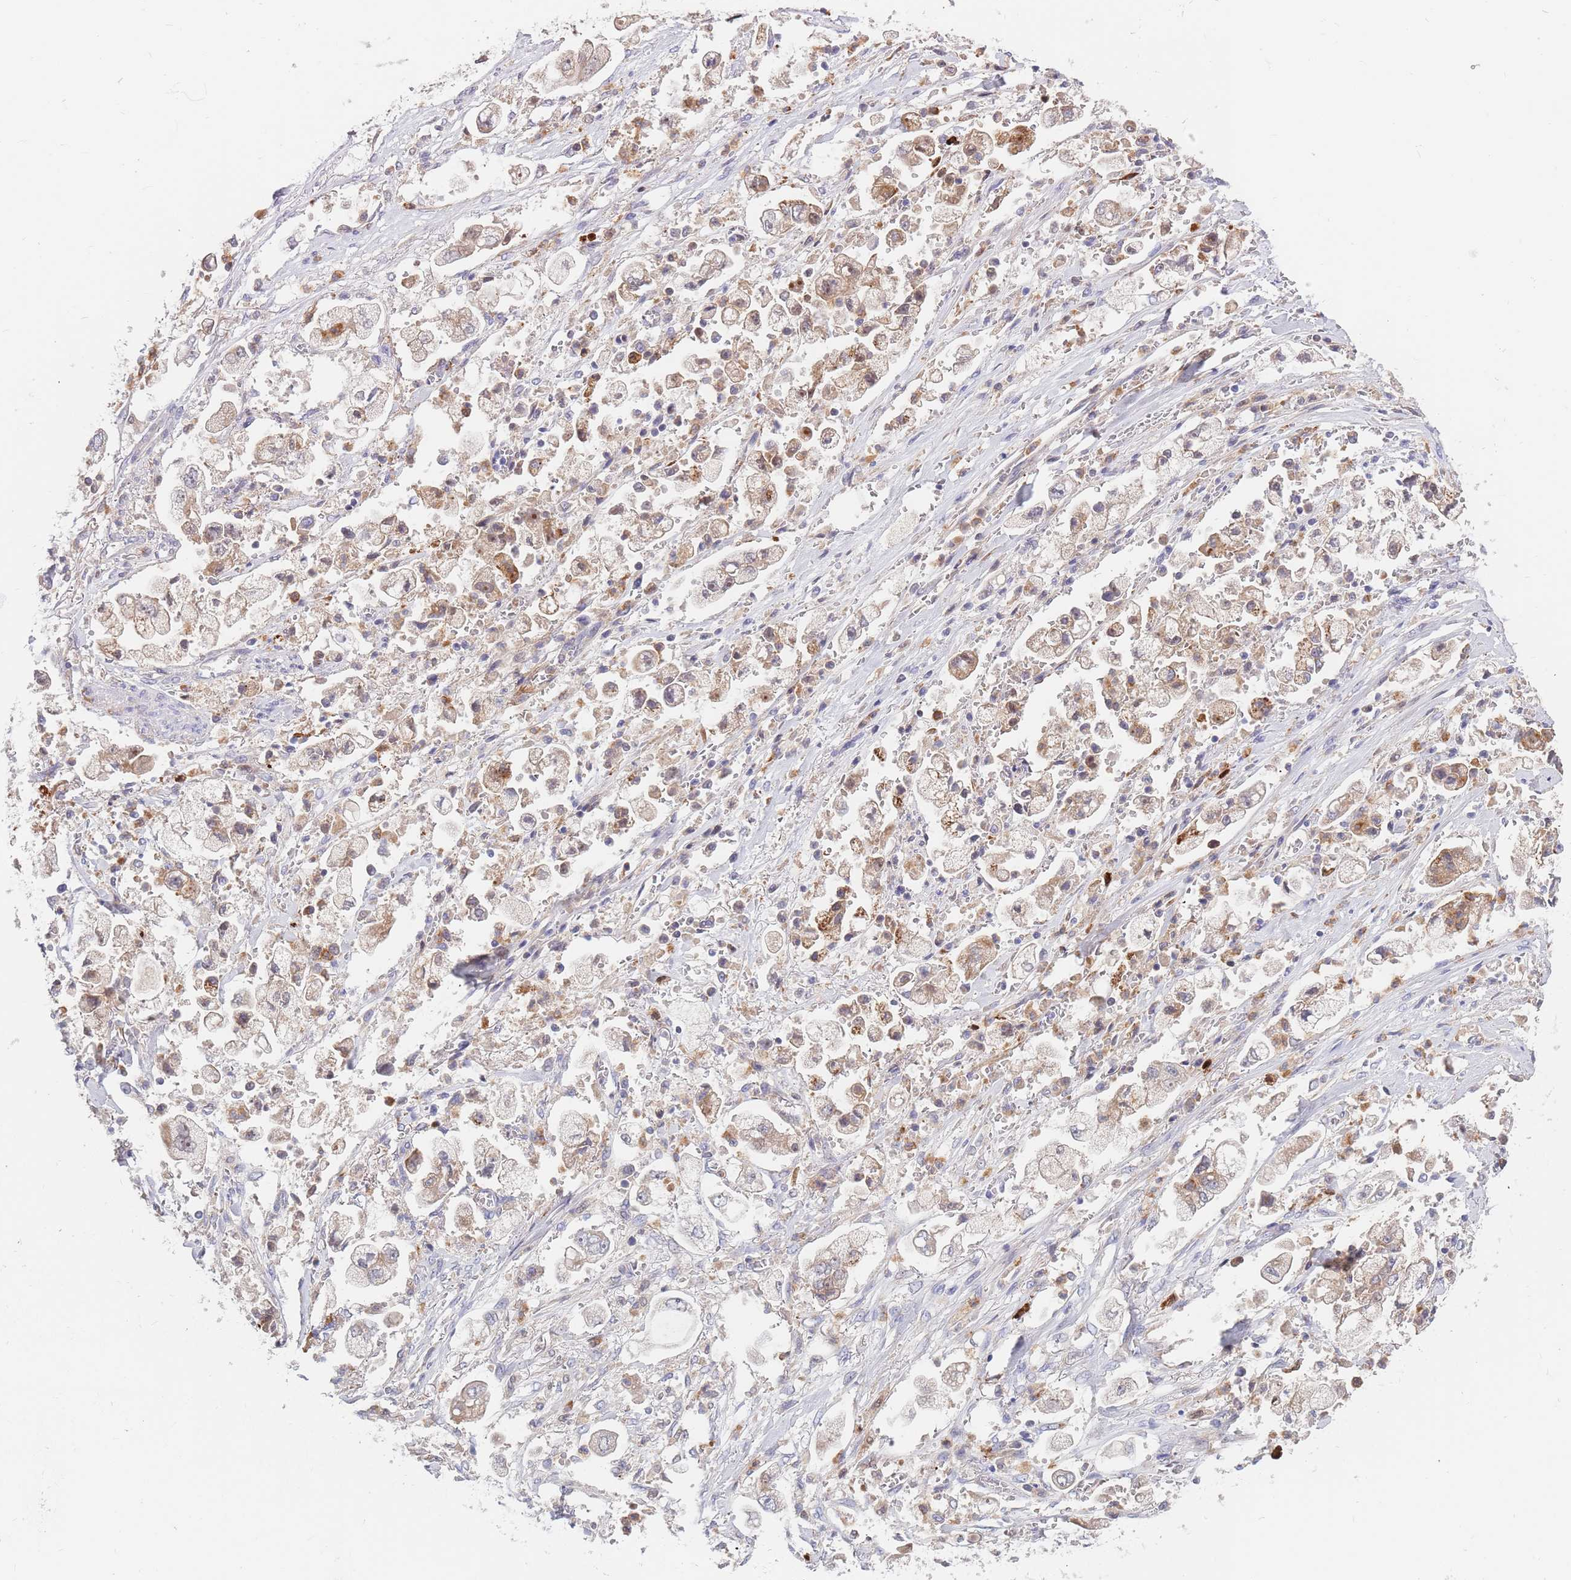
{"staining": {"intensity": "weak", "quantity": ">75%", "location": "cytoplasmic/membranous"}, "tissue": "stomach cancer", "cell_type": "Tumor cells", "image_type": "cancer", "snomed": [{"axis": "morphology", "description": "Adenocarcinoma, NOS"}, {"axis": "topography", "description": "Stomach"}], "caption": "Human stomach adenocarcinoma stained with a protein marker reveals weak staining in tumor cells.", "gene": "BORCS5", "patient": {"sex": "male", "age": 62}}